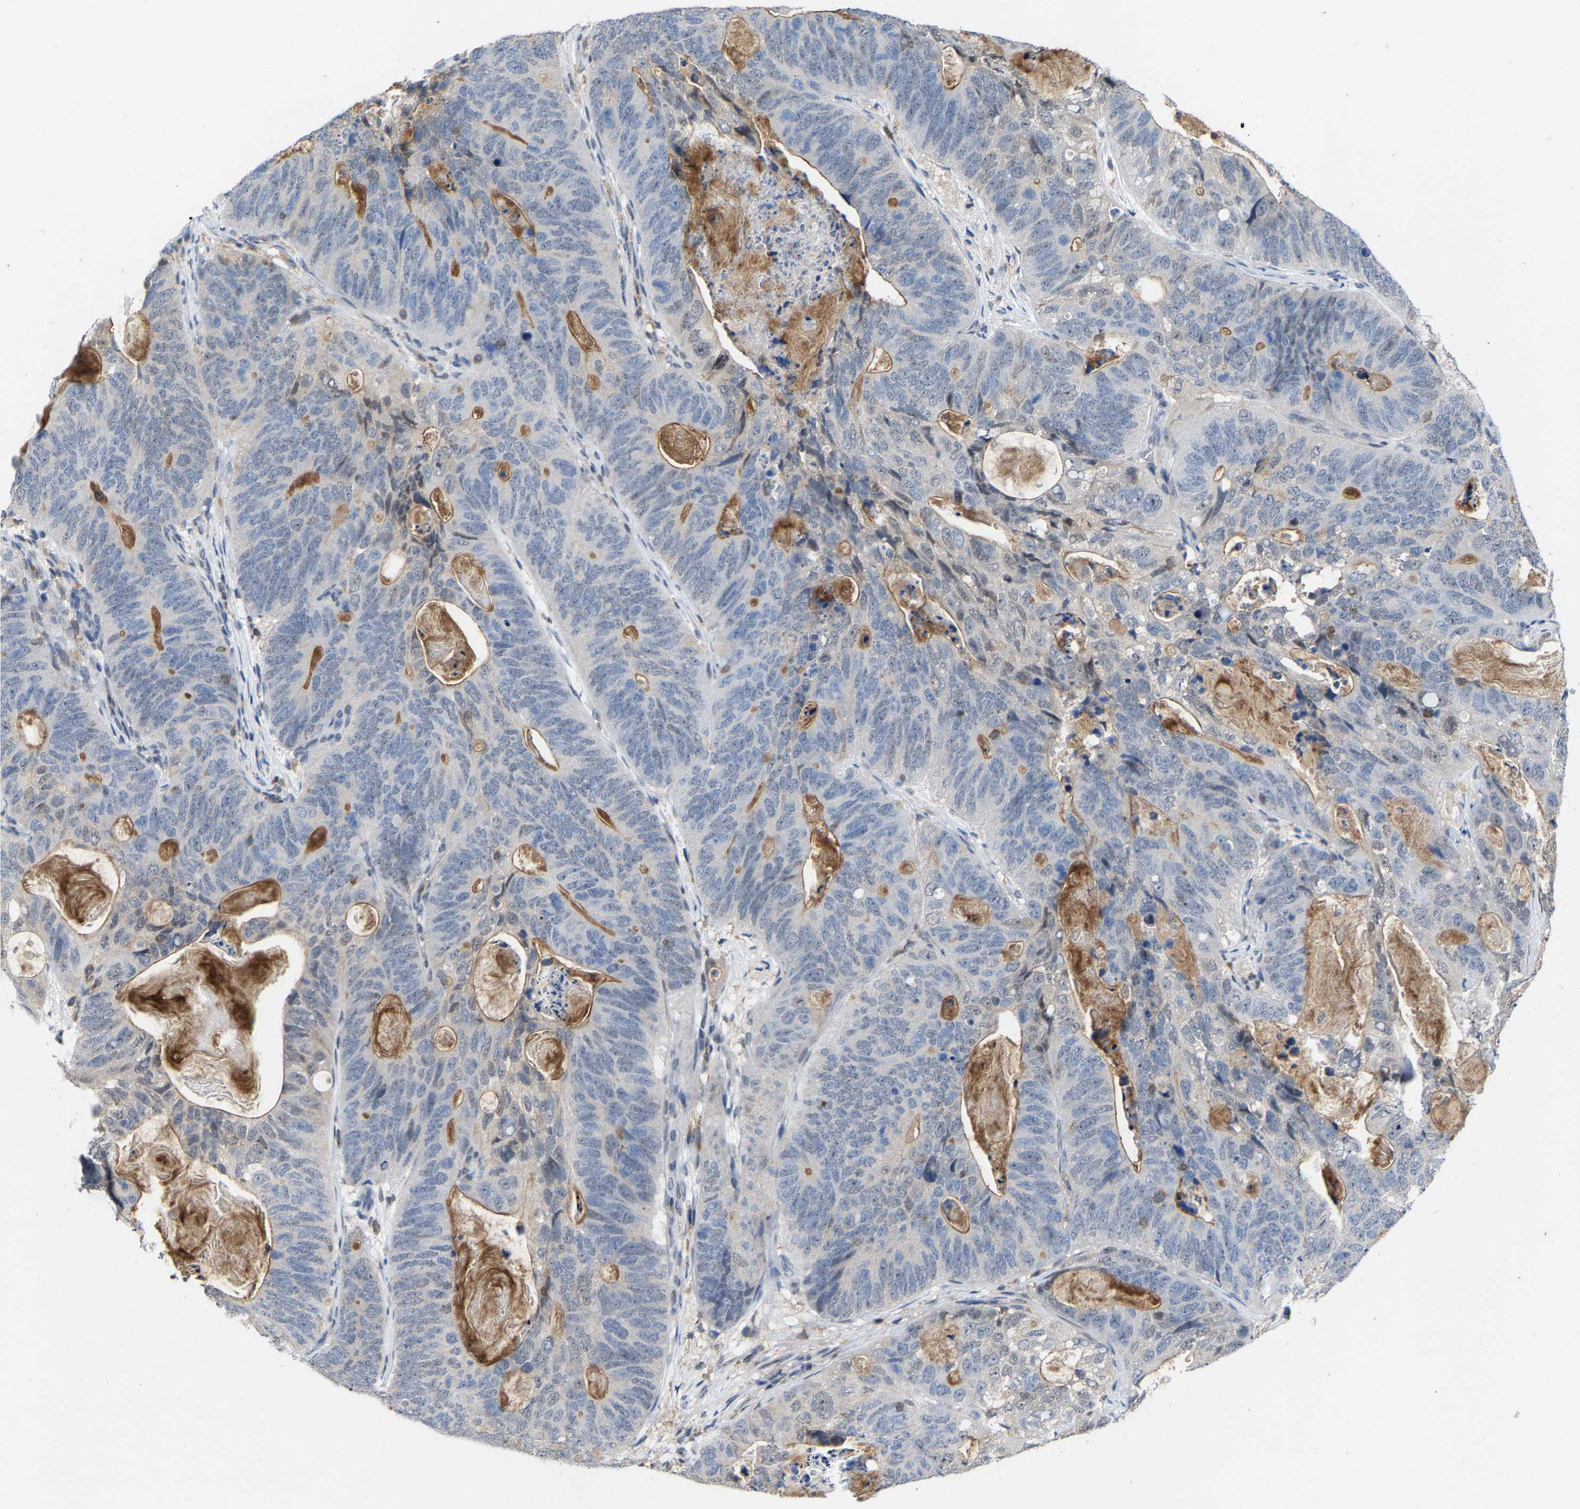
{"staining": {"intensity": "weak", "quantity": "25%-75%", "location": "cytoplasmic/membranous"}, "tissue": "stomach cancer", "cell_type": "Tumor cells", "image_type": "cancer", "snomed": [{"axis": "morphology", "description": "Normal tissue, NOS"}, {"axis": "morphology", "description": "Adenocarcinoma, NOS"}, {"axis": "topography", "description": "Stomach"}], "caption": "Tumor cells exhibit weak cytoplasmic/membranous staining in approximately 25%-75% of cells in stomach cancer (adenocarcinoma). (Stains: DAB in brown, nuclei in blue, Microscopy: brightfield microscopy at high magnification).", "gene": "FGD3", "patient": {"sex": "female", "age": 89}}